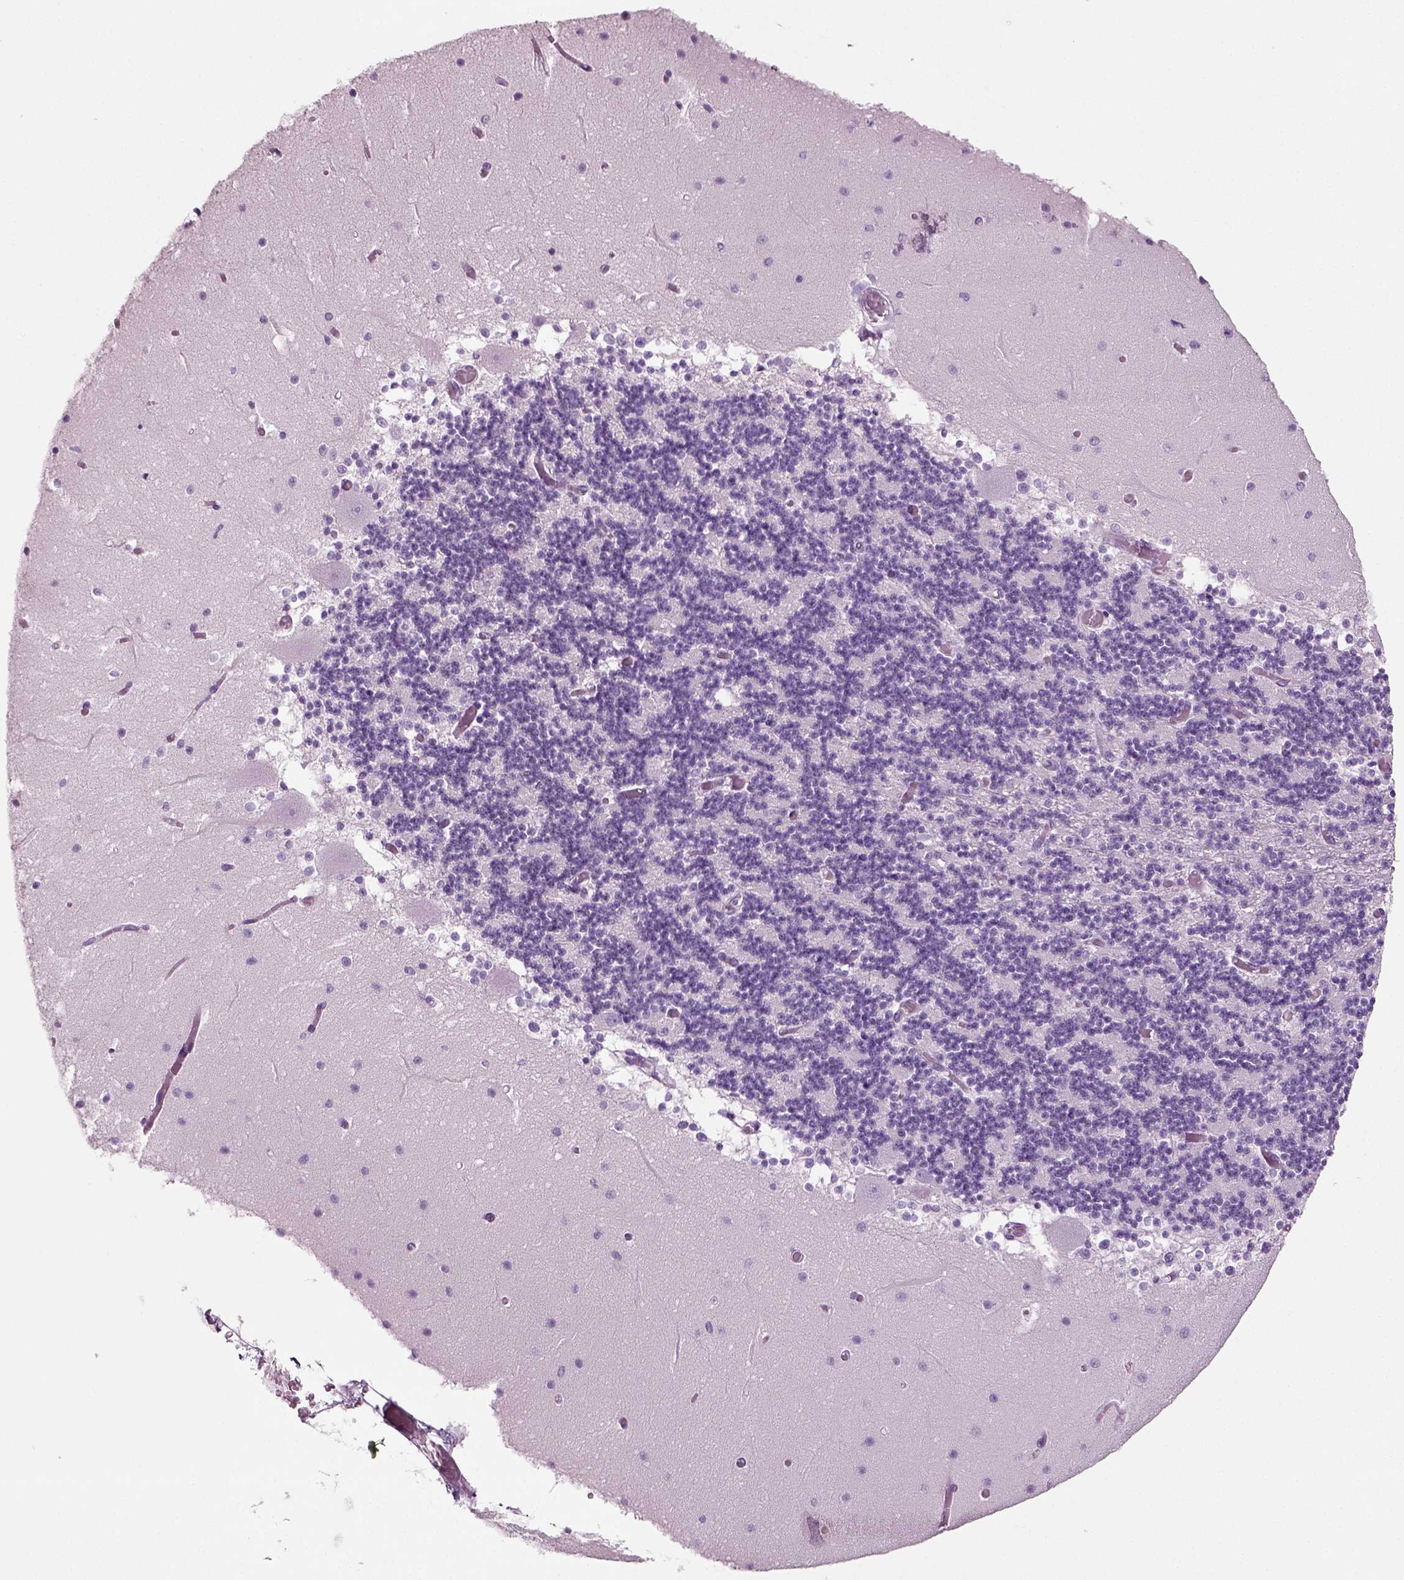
{"staining": {"intensity": "negative", "quantity": "none", "location": "none"}, "tissue": "cerebellum", "cell_type": "Cells in granular layer", "image_type": "normal", "snomed": [{"axis": "morphology", "description": "Normal tissue, NOS"}, {"axis": "topography", "description": "Cerebellum"}], "caption": "The micrograph displays no significant expression in cells in granular layer of cerebellum. The staining was performed using DAB to visualize the protein expression in brown, while the nuclei were stained in blue with hematoxylin (Magnification: 20x).", "gene": "CD109", "patient": {"sex": "female", "age": 28}}